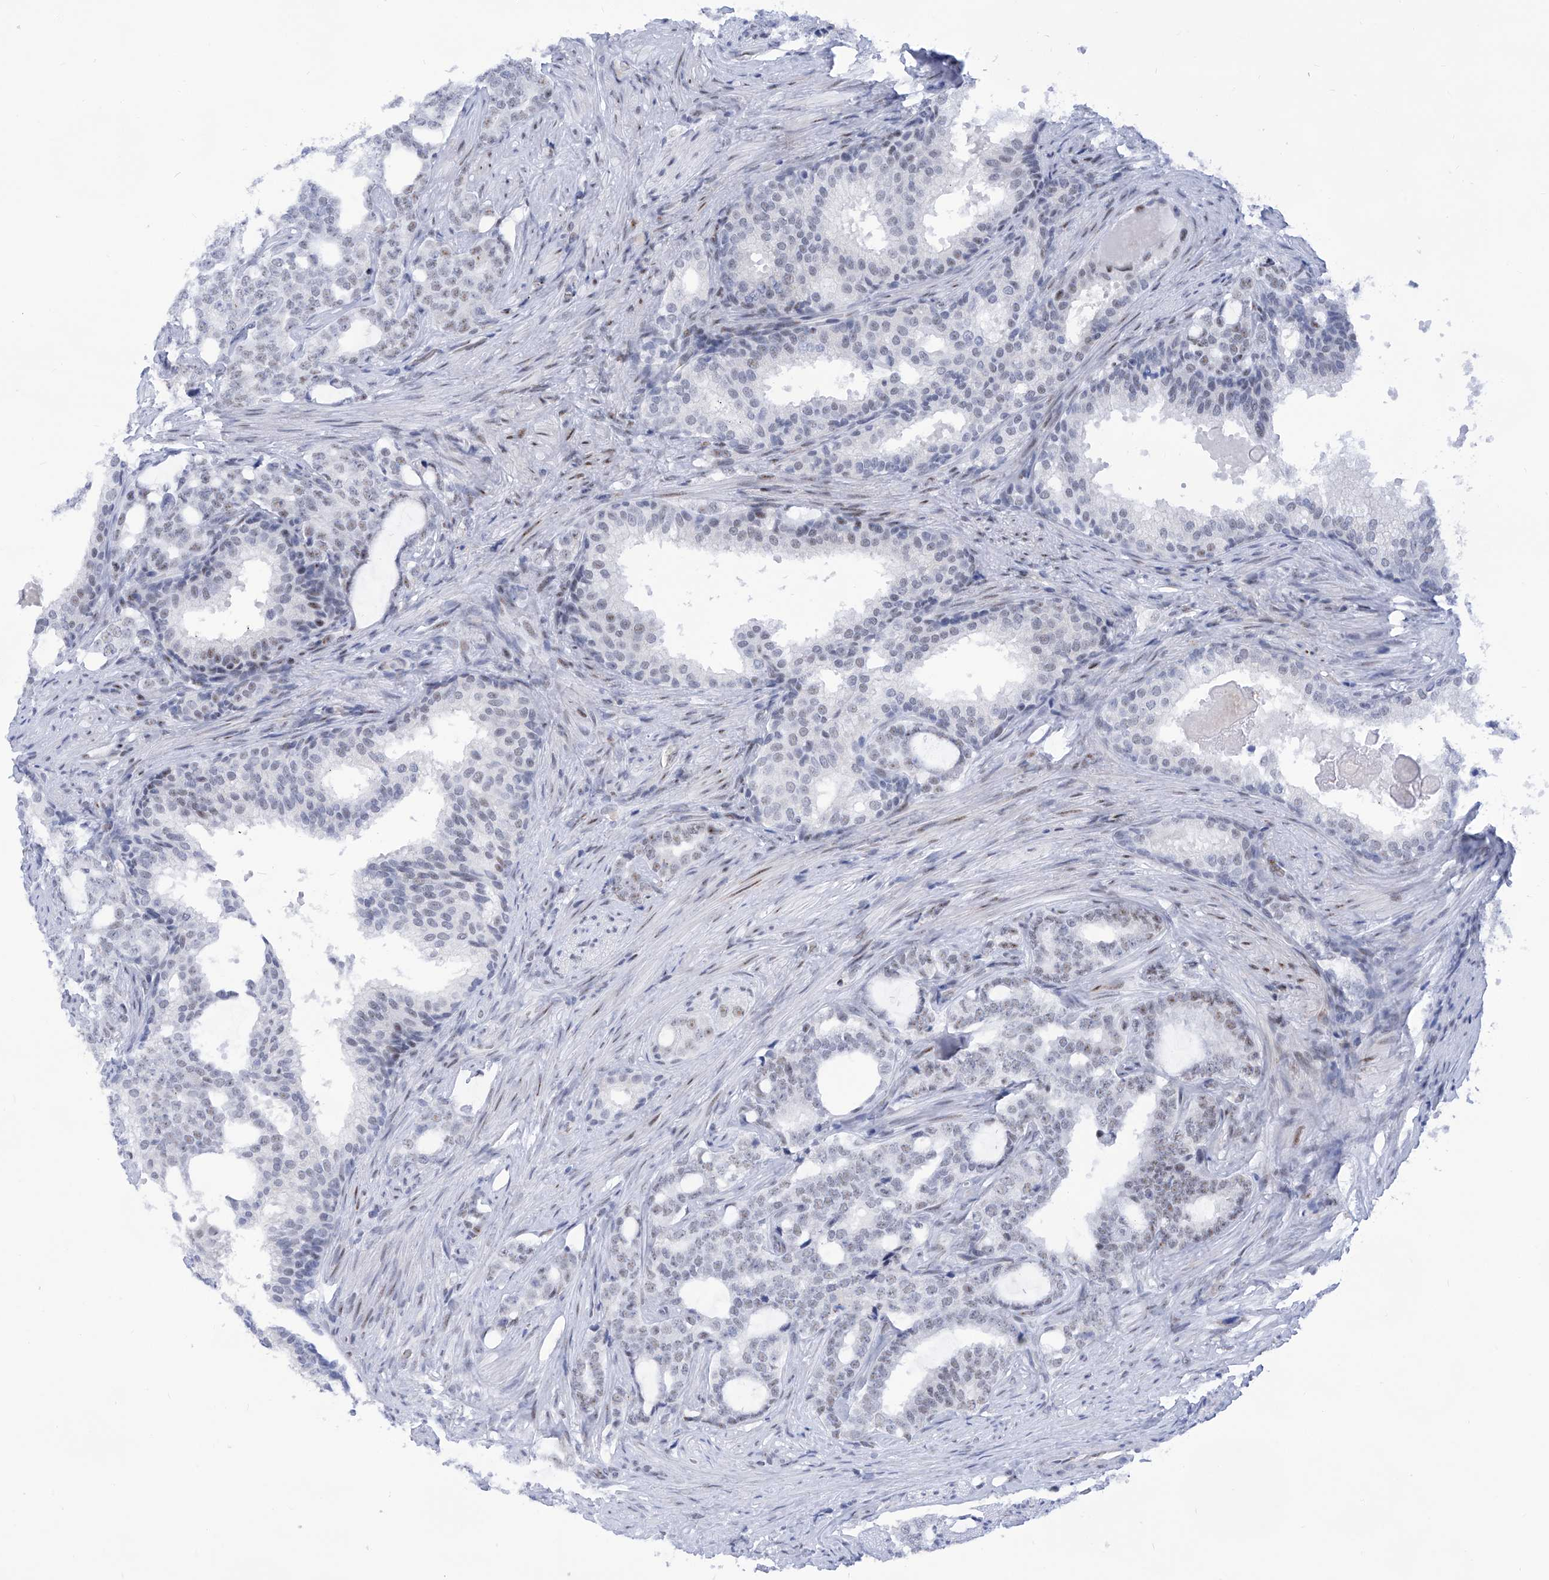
{"staining": {"intensity": "negative", "quantity": "none", "location": "none"}, "tissue": "prostate cancer", "cell_type": "Tumor cells", "image_type": "cancer", "snomed": [{"axis": "morphology", "description": "Adenocarcinoma, High grade"}, {"axis": "topography", "description": "Prostate"}], "caption": "High-grade adenocarcinoma (prostate) stained for a protein using immunohistochemistry displays no expression tumor cells.", "gene": "SART1", "patient": {"sex": "male", "age": 64}}